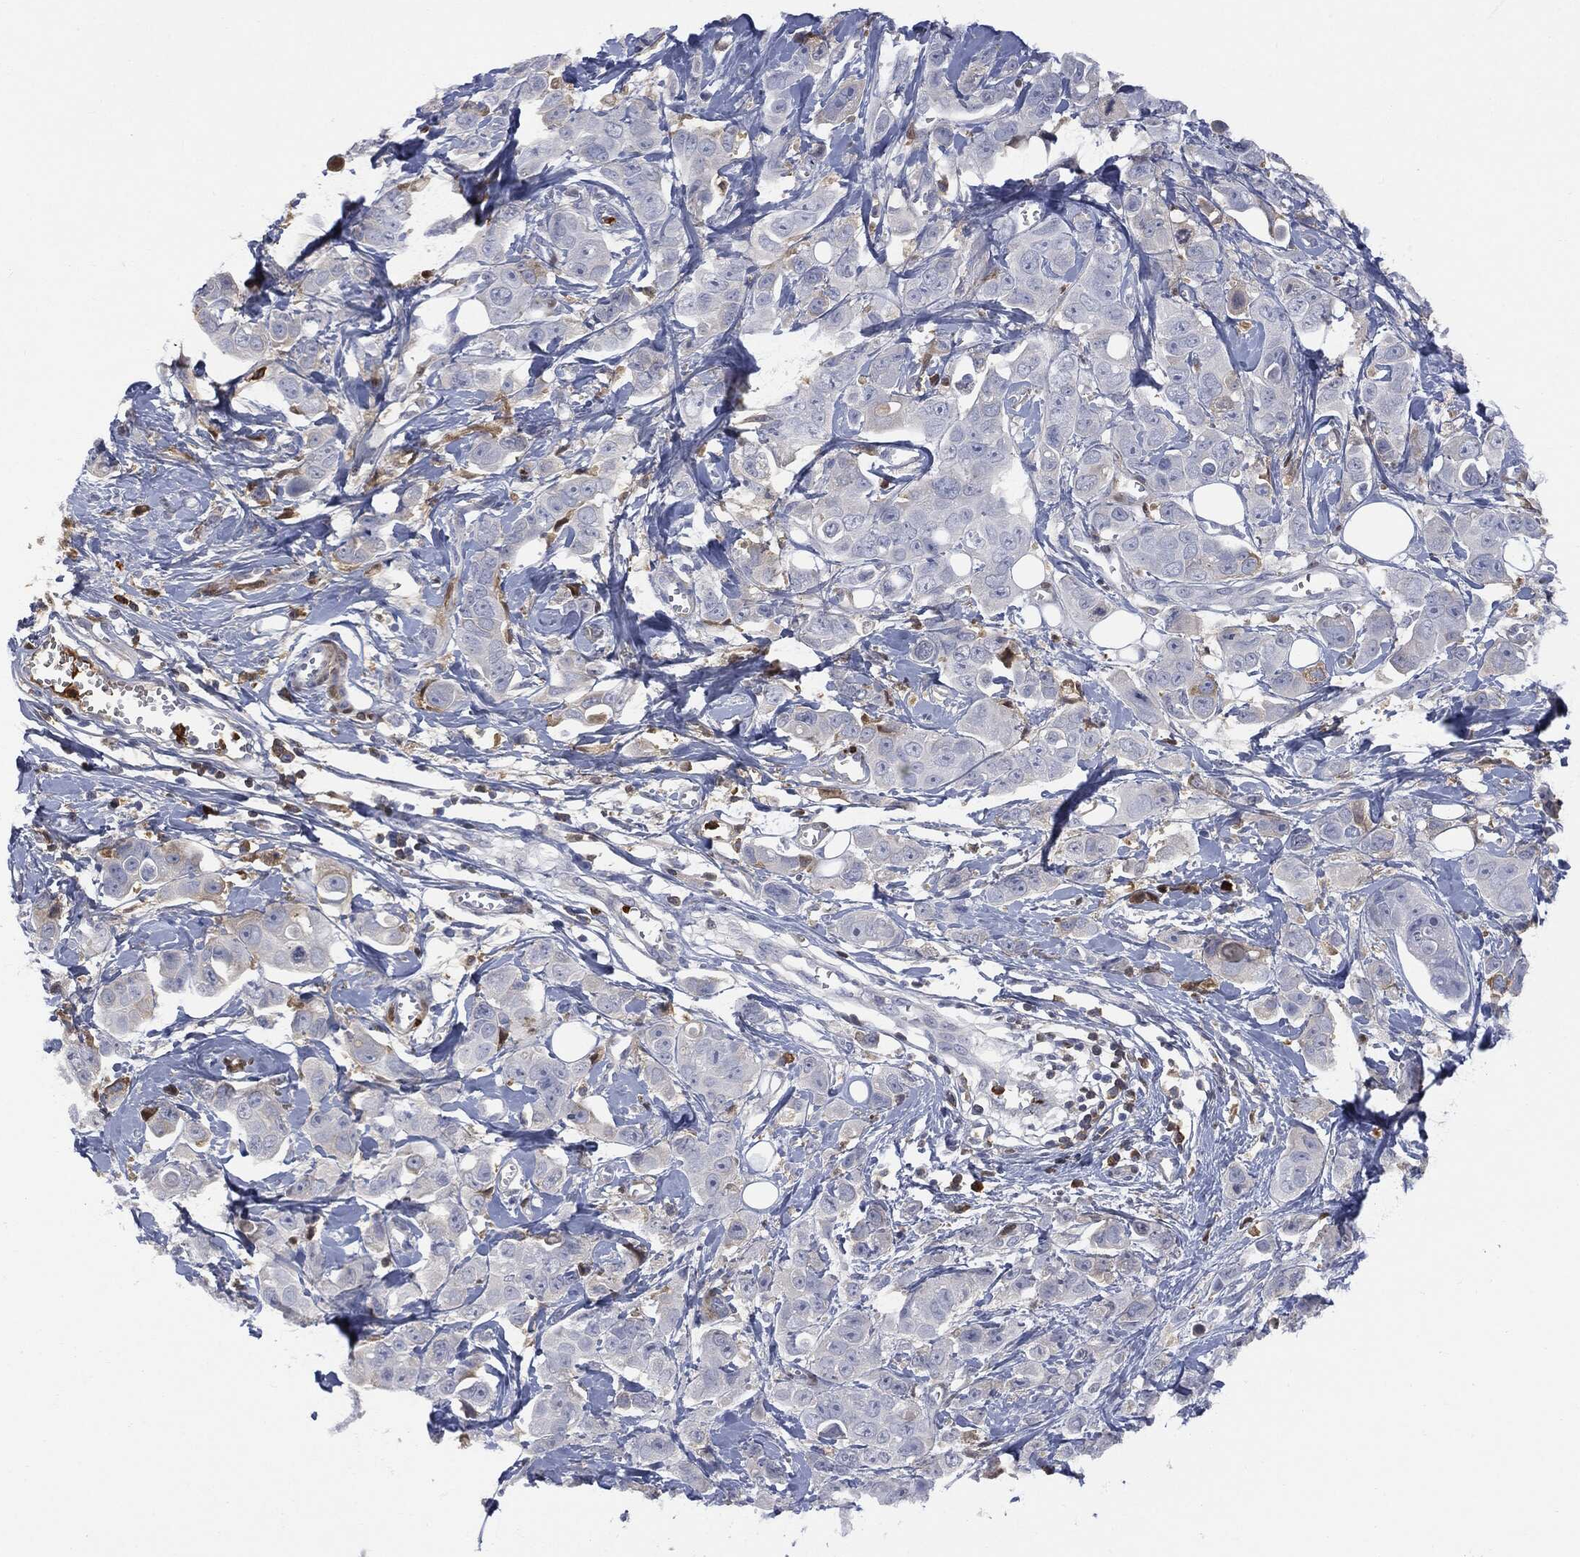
{"staining": {"intensity": "negative", "quantity": "none", "location": "none"}, "tissue": "breast cancer", "cell_type": "Tumor cells", "image_type": "cancer", "snomed": [{"axis": "morphology", "description": "Duct carcinoma"}, {"axis": "topography", "description": "Breast"}], "caption": "Tumor cells show no significant staining in intraductal carcinoma (breast).", "gene": "BTK", "patient": {"sex": "female", "age": 35}}